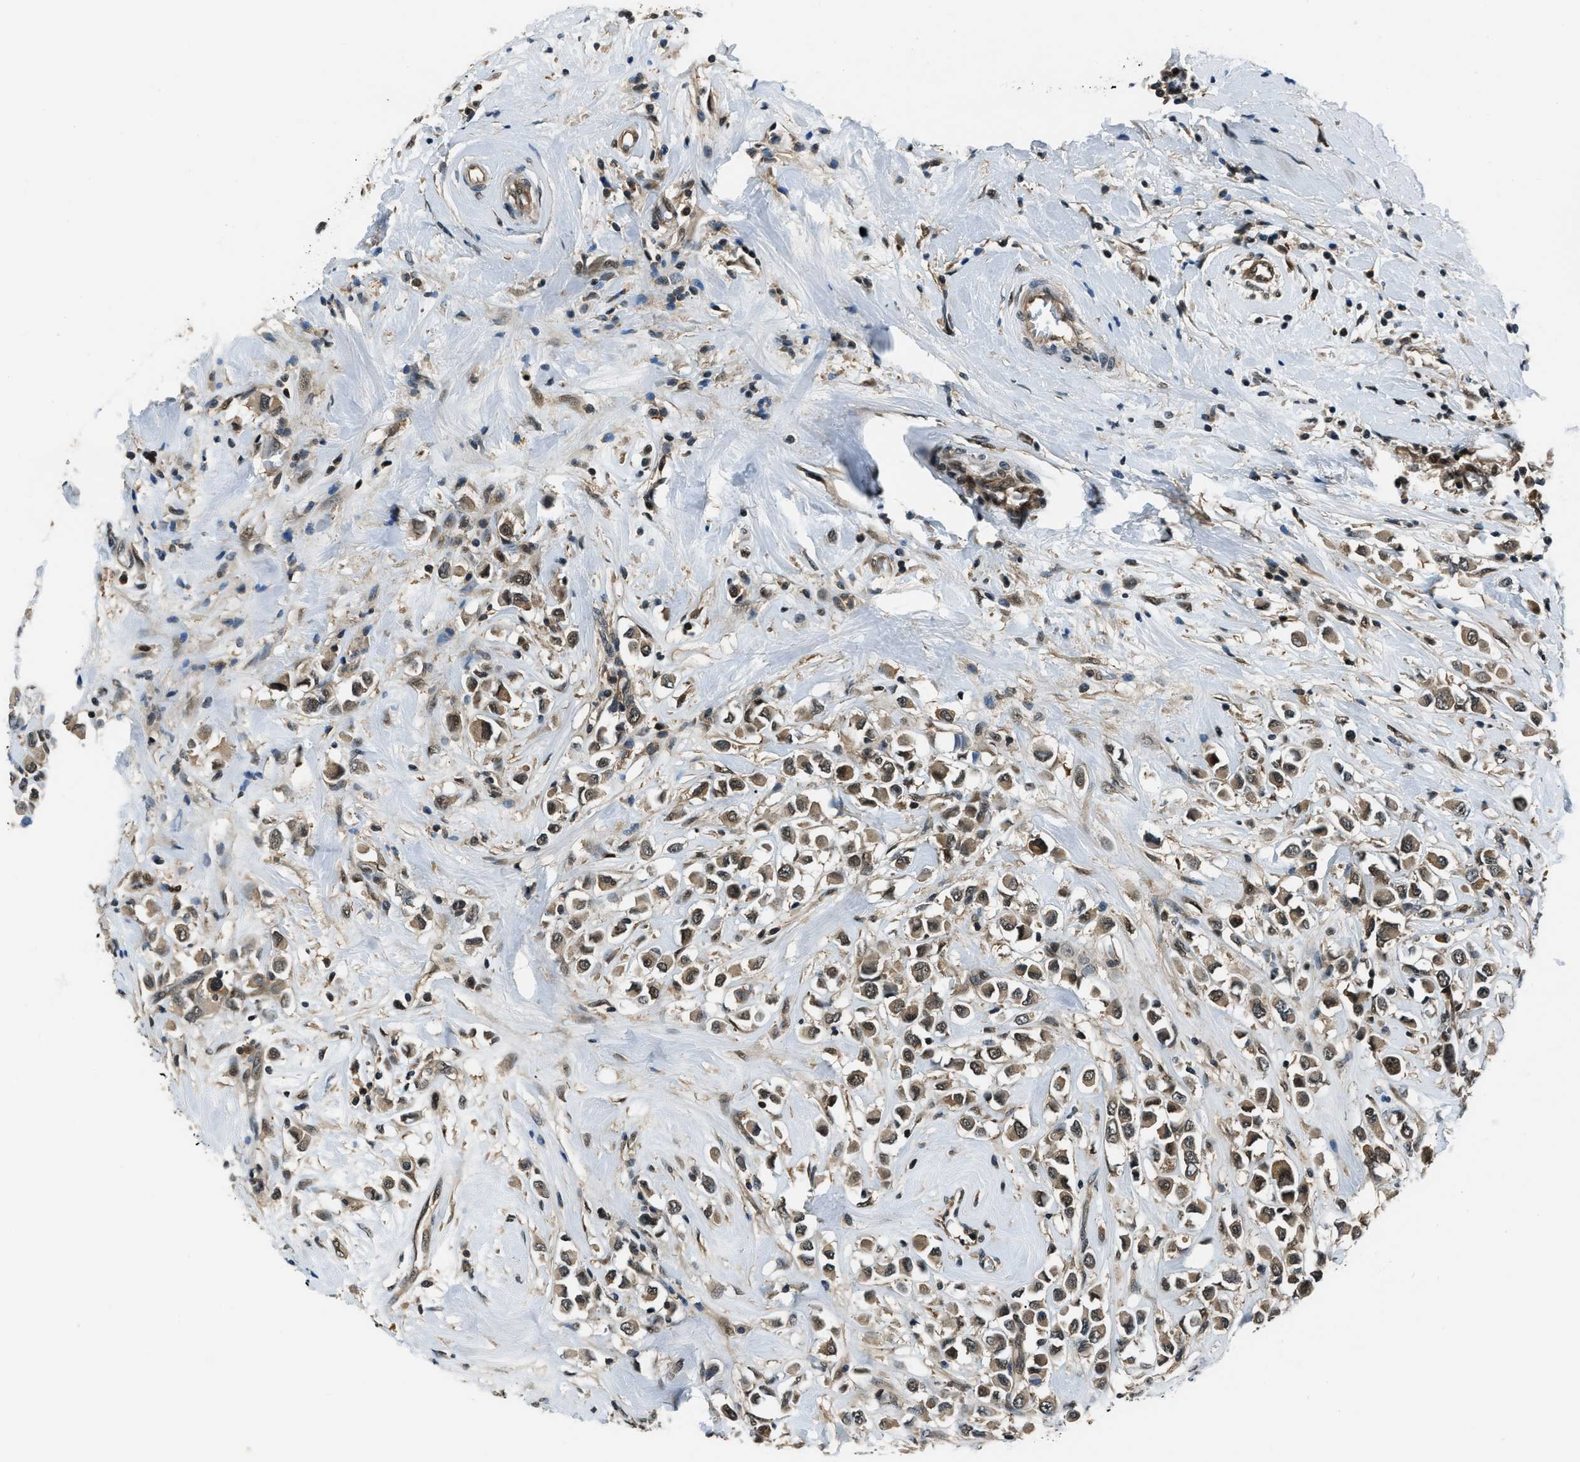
{"staining": {"intensity": "moderate", "quantity": ">75%", "location": "cytoplasmic/membranous,nuclear"}, "tissue": "breast cancer", "cell_type": "Tumor cells", "image_type": "cancer", "snomed": [{"axis": "morphology", "description": "Duct carcinoma"}, {"axis": "topography", "description": "Breast"}], "caption": "Human invasive ductal carcinoma (breast) stained with a protein marker shows moderate staining in tumor cells.", "gene": "NUDCD3", "patient": {"sex": "female", "age": 61}}